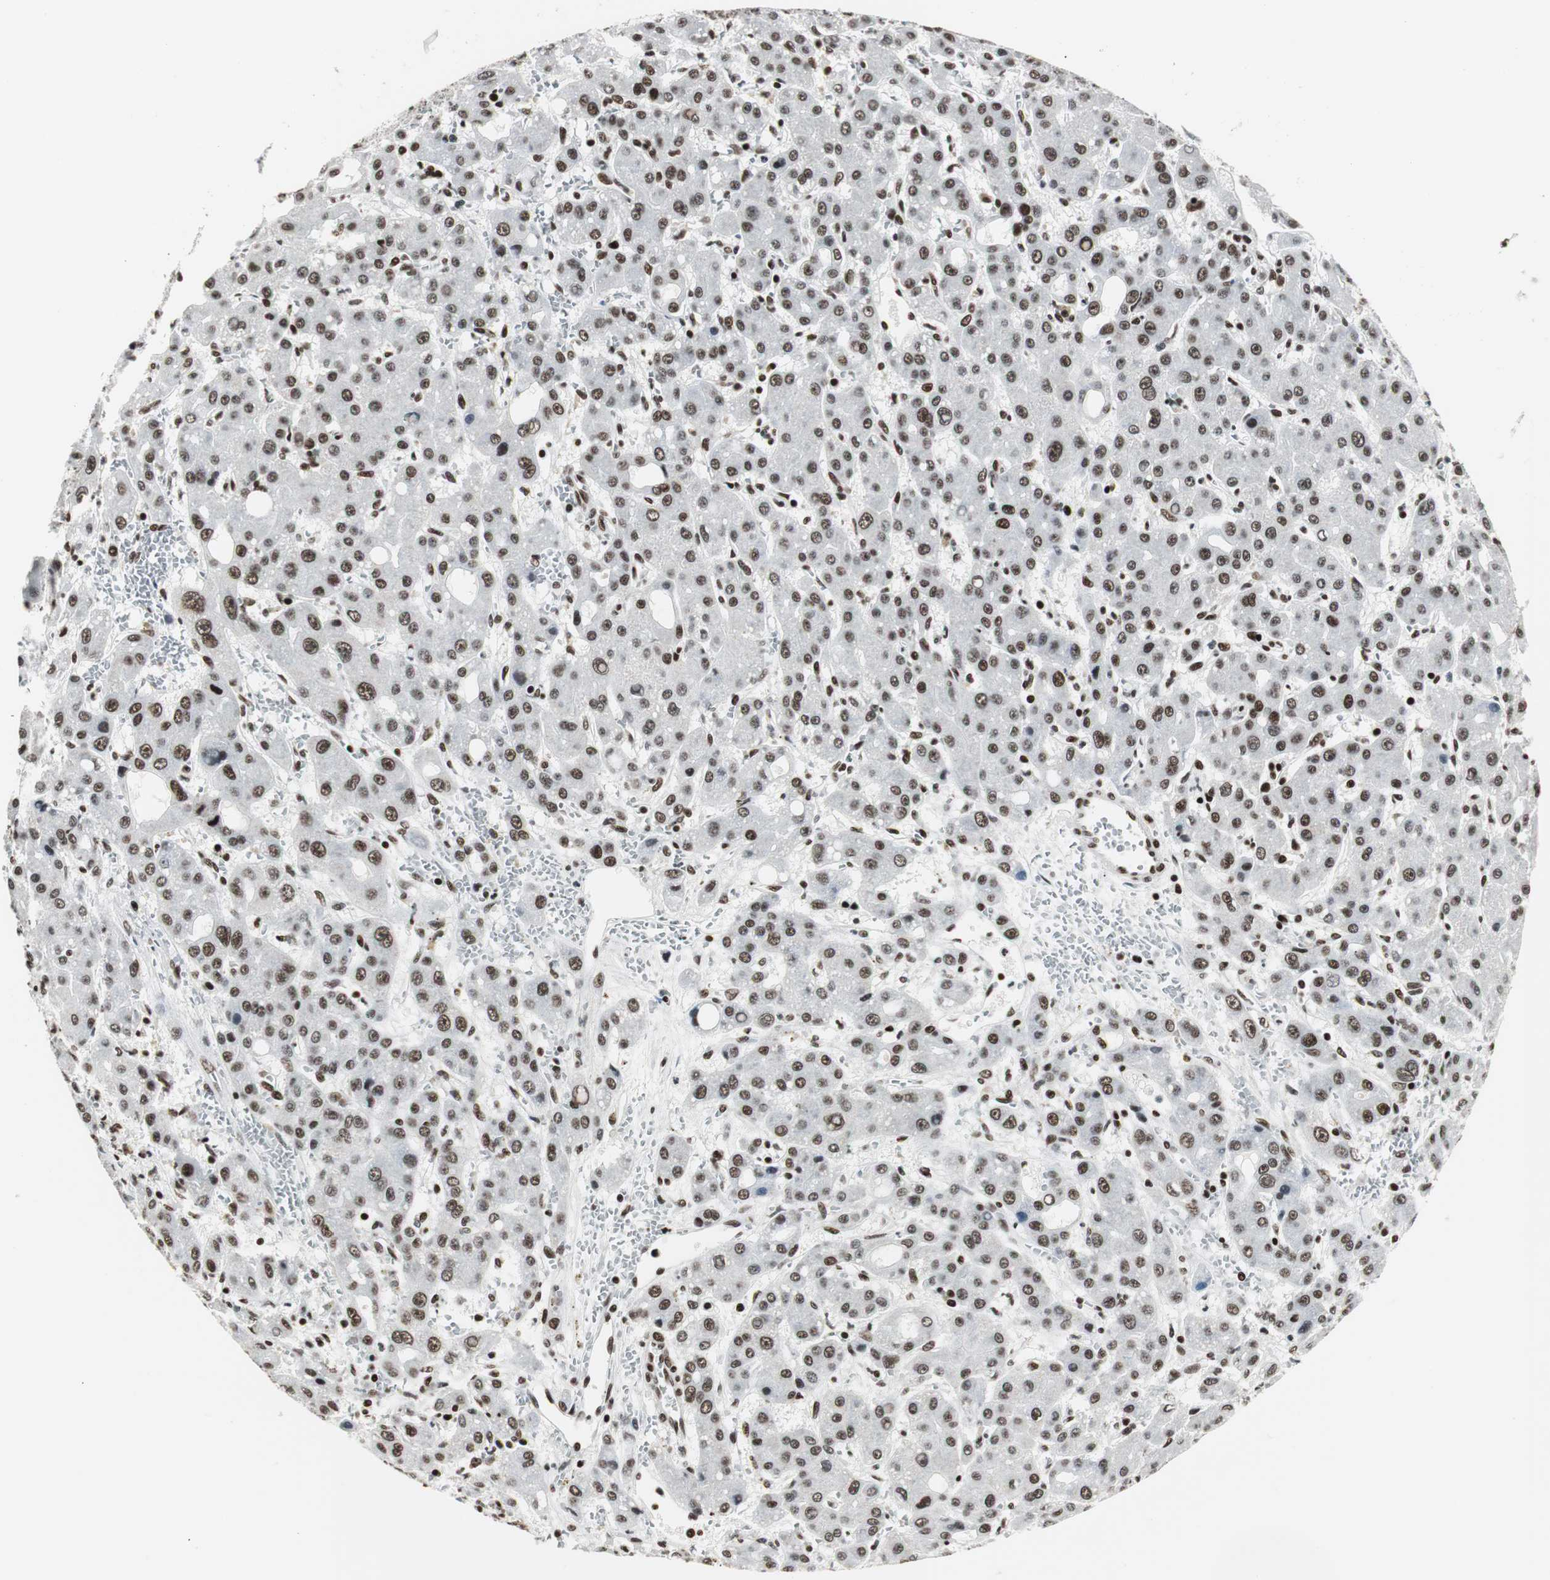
{"staining": {"intensity": "strong", "quantity": ">75%", "location": "nuclear"}, "tissue": "liver cancer", "cell_type": "Tumor cells", "image_type": "cancer", "snomed": [{"axis": "morphology", "description": "Carcinoma, Hepatocellular, NOS"}, {"axis": "topography", "description": "Liver"}], "caption": "Strong nuclear expression for a protein is seen in approximately >75% of tumor cells of hepatocellular carcinoma (liver) using IHC.", "gene": "MTA2", "patient": {"sex": "male", "age": 55}}